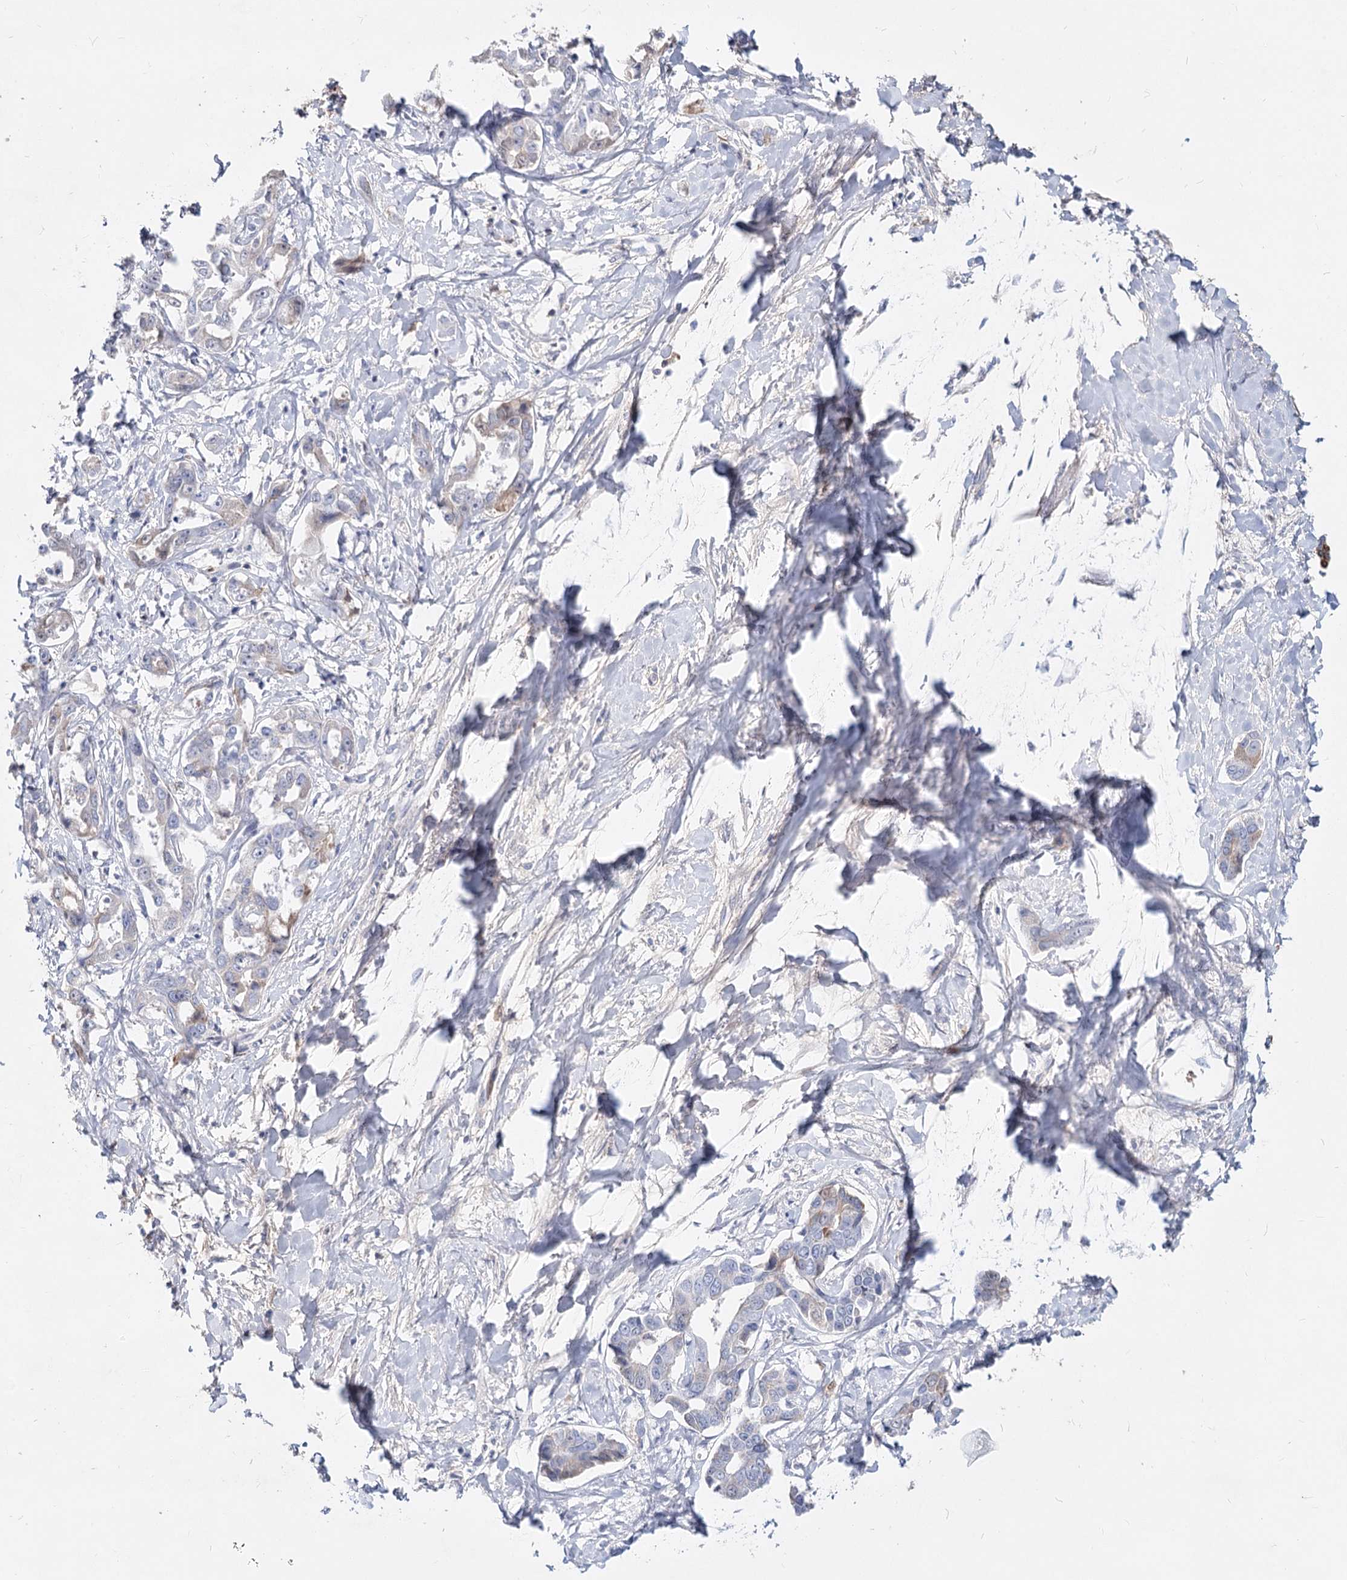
{"staining": {"intensity": "weak", "quantity": "<25%", "location": "cytoplasmic/membranous"}, "tissue": "liver cancer", "cell_type": "Tumor cells", "image_type": "cancer", "snomed": [{"axis": "morphology", "description": "Cholangiocarcinoma"}, {"axis": "topography", "description": "Liver"}], "caption": "DAB (3,3'-diaminobenzidine) immunohistochemical staining of liver cancer displays no significant expression in tumor cells.", "gene": "TASOR2", "patient": {"sex": "male", "age": 59}}